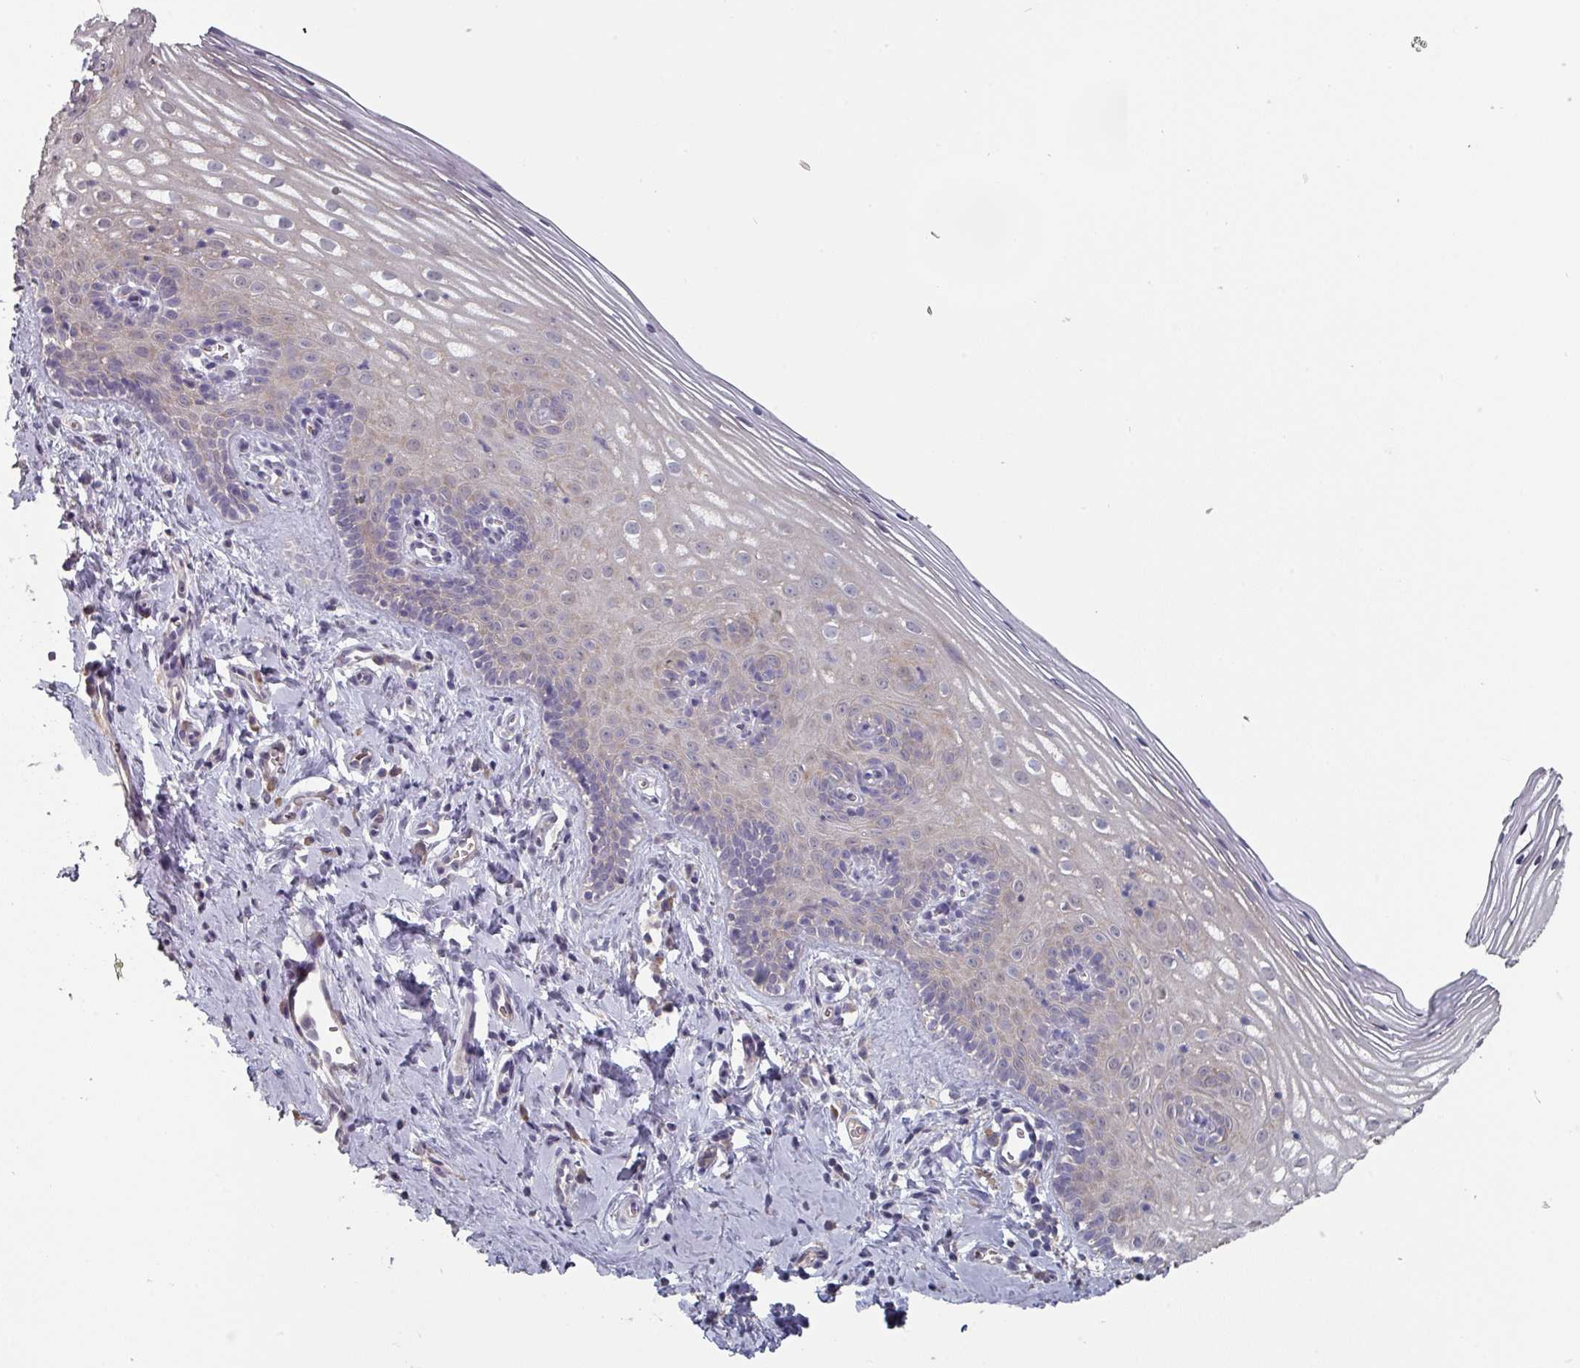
{"staining": {"intensity": "negative", "quantity": "none", "location": "none"}, "tissue": "cervix", "cell_type": "Glandular cells", "image_type": "normal", "snomed": [{"axis": "morphology", "description": "Normal tissue, NOS"}, {"axis": "topography", "description": "Cervix"}], "caption": "A high-resolution photomicrograph shows IHC staining of normal cervix, which shows no significant expression in glandular cells.", "gene": "PRAMEF7", "patient": {"sex": "female", "age": 44}}